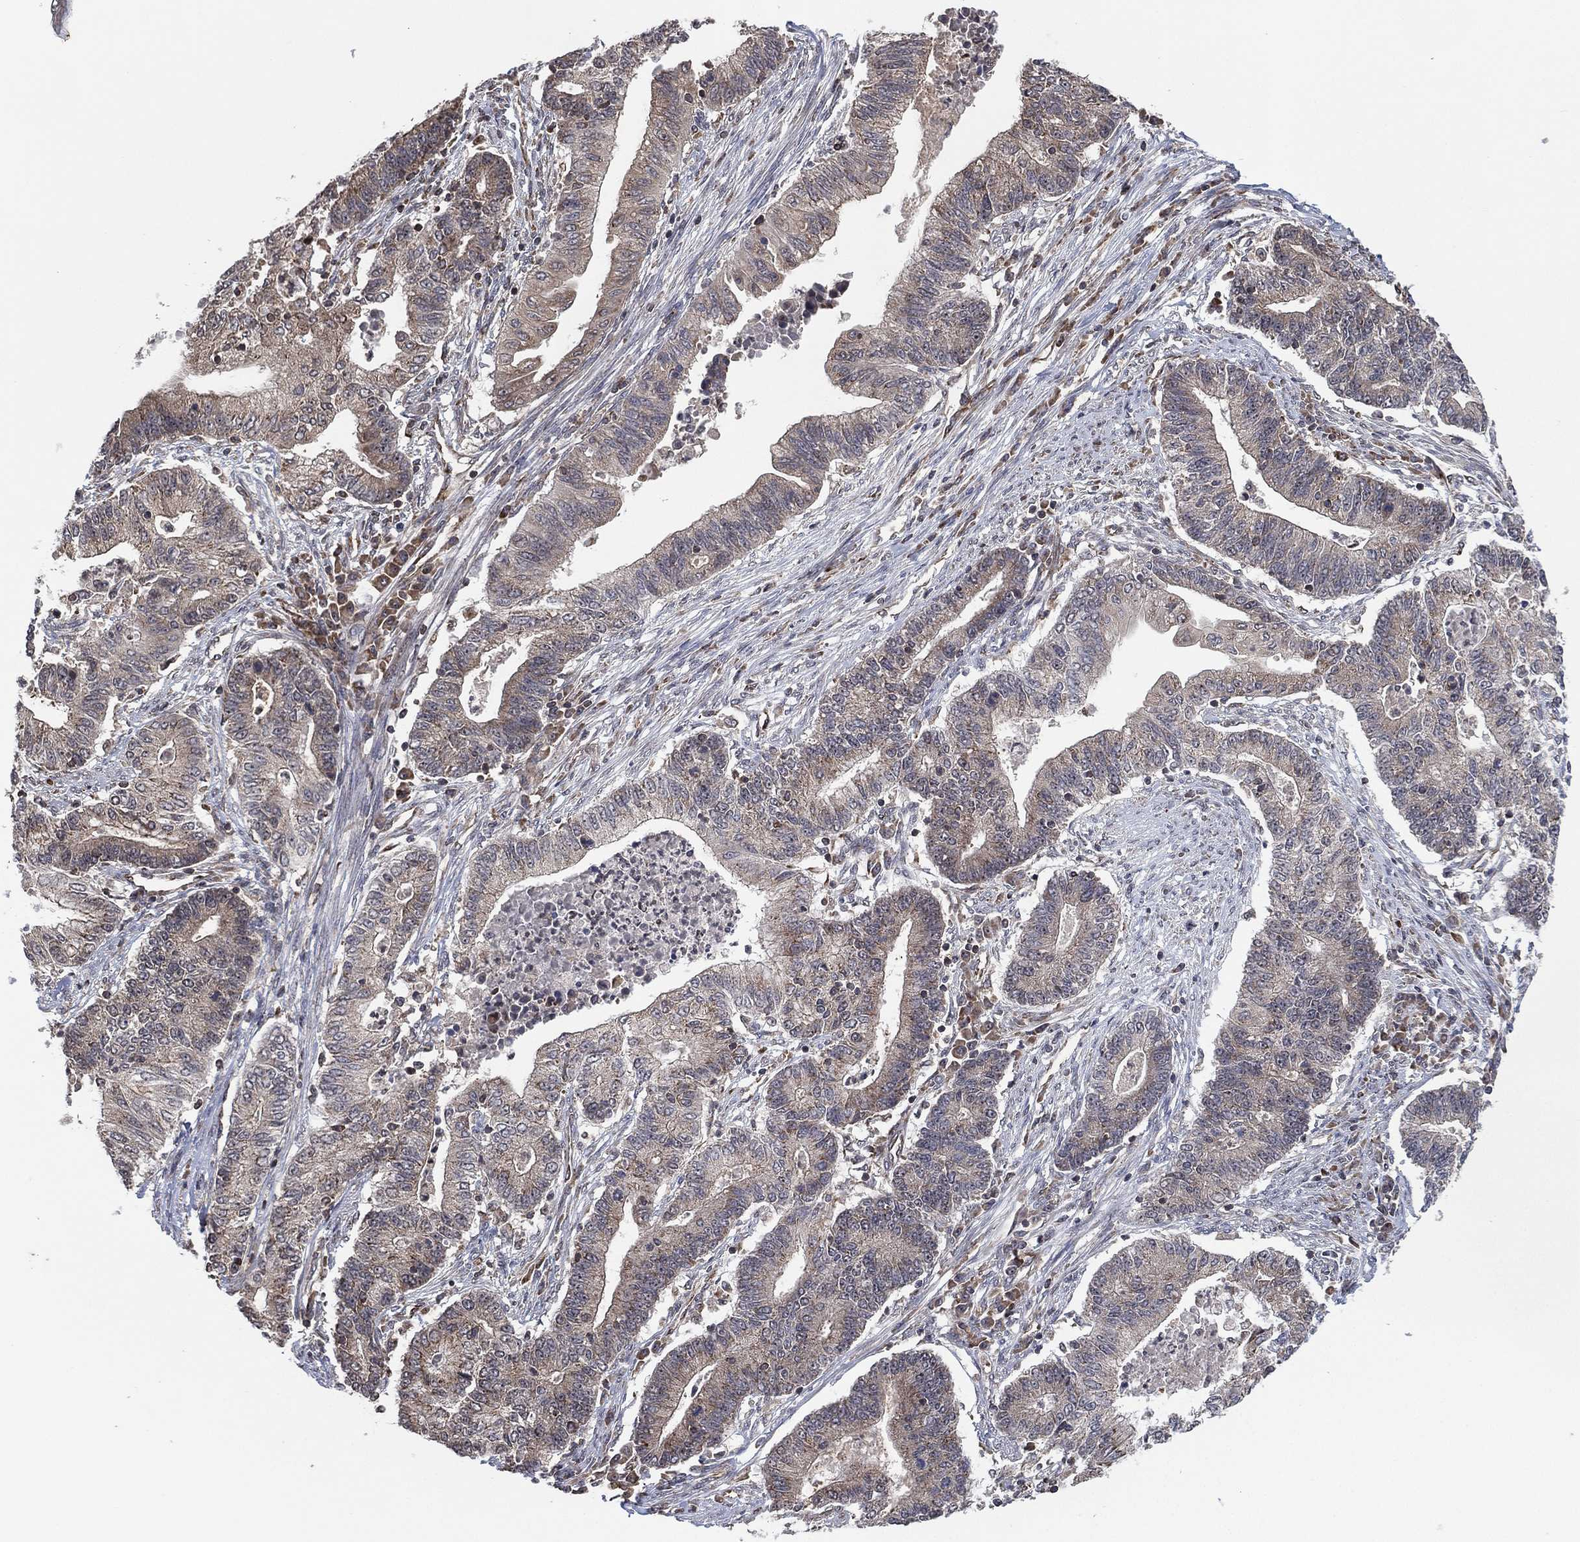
{"staining": {"intensity": "weak", "quantity": "<25%", "location": "cytoplasmic/membranous"}, "tissue": "endometrial cancer", "cell_type": "Tumor cells", "image_type": "cancer", "snomed": [{"axis": "morphology", "description": "Adenocarcinoma, NOS"}, {"axis": "topography", "description": "Uterus"}, {"axis": "topography", "description": "Endometrium"}], "caption": "Adenocarcinoma (endometrial) was stained to show a protein in brown. There is no significant positivity in tumor cells.", "gene": "TMCO1", "patient": {"sex": "female", "age": 54}}